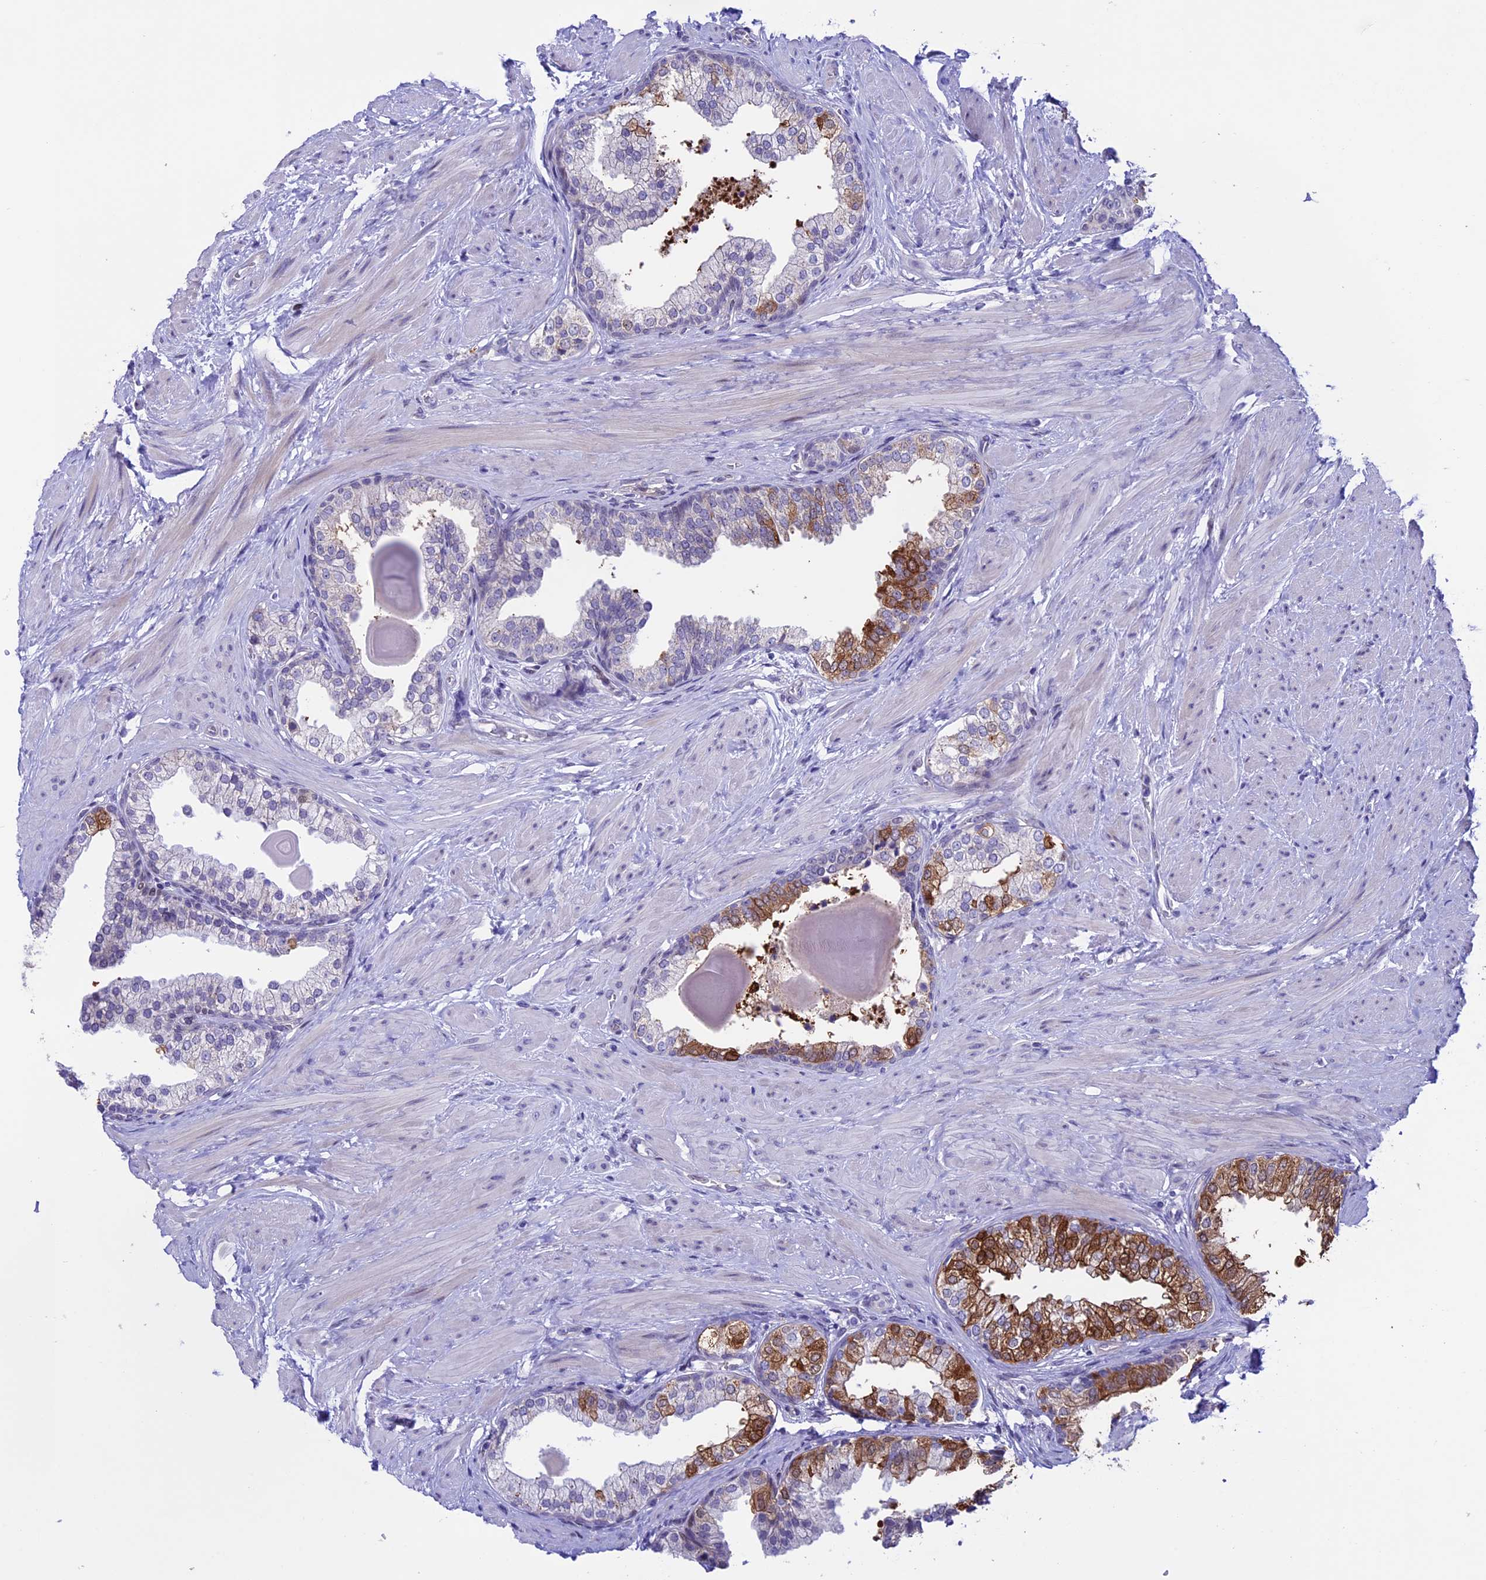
{"staining": {"intensity": "moderate", "quantity": "<25%", "location": "cytoplasmic/membranous"}, "tissue": "prostate", "cell_type": "Glandular cells", "image_type": "normal", "snomed": [{"axis": "morphology", "description": "Normal tissue, NOS"}, {"axis": "topography", "description": "Prostate"}], "caption": "Immunohistochemical staining of benign prostate displays moderate cytoplasmic/membranous protein positivity in about <25% of glandular cells. The staining was performed using DAB (3,3'-diaminobenzidine), with brown indicating positive protein expression. Nuclei are stained blue with hematoxylin.", "gene": "TMEM171", "patient": {"sex": "male", "age": 48}}